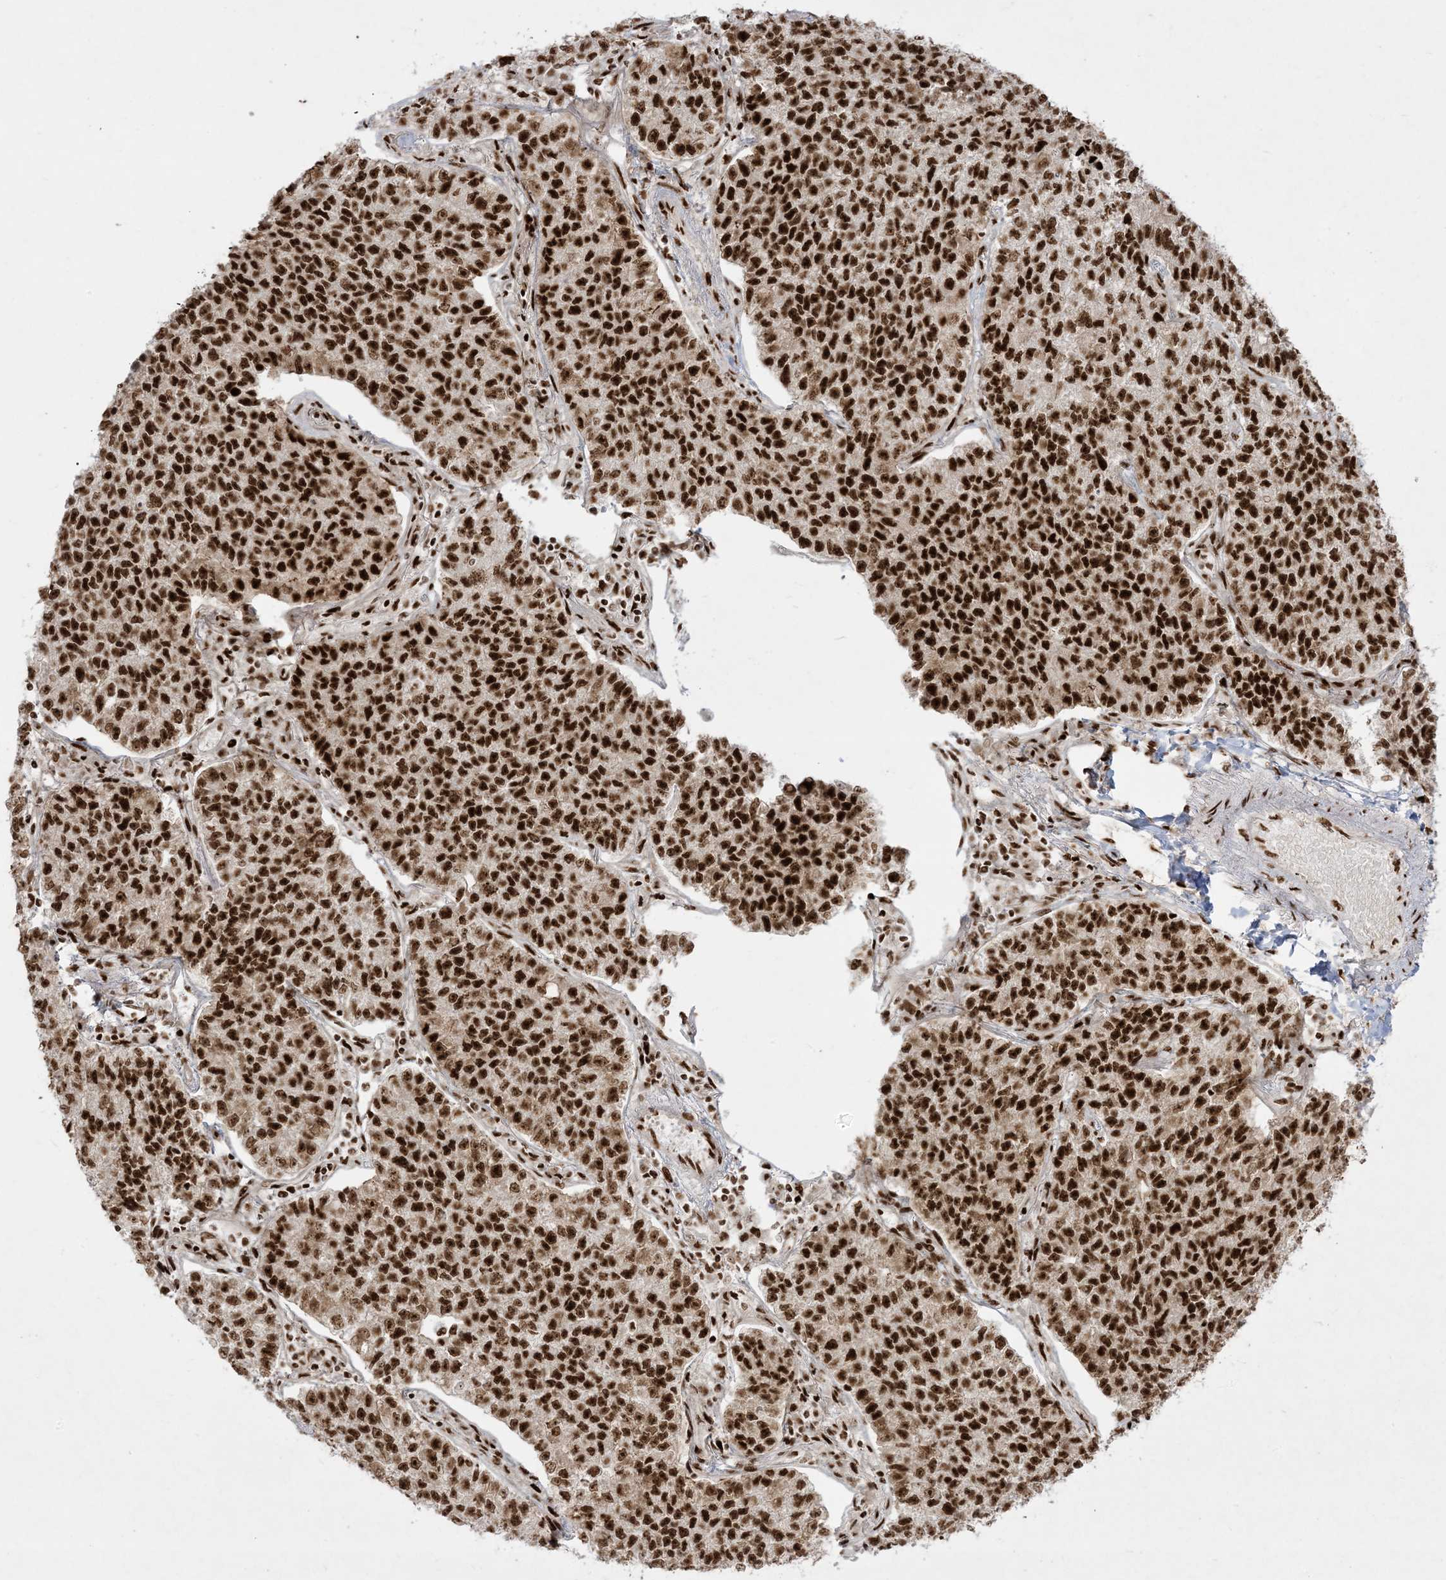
{"staining": {"intensity": "strong", "quantity": ">75%", "location": "nuclear"}, "tissue": "lung cancer", "cell_type": "Tumor cells", "image_type": "cancer", "snomed": [{"axis": "morphology", "description": "Adenocarcinoma, NOS"}, {"axis": "topography", "description": "Lung"}], "caption": "Brown immunohistochemical staining in human adenocarcinoma (lung) shows strong nuclear expression in about >75% of tumor cells.", "gene": "RBM10", "patient": {"sex": "male", "age": 49}}